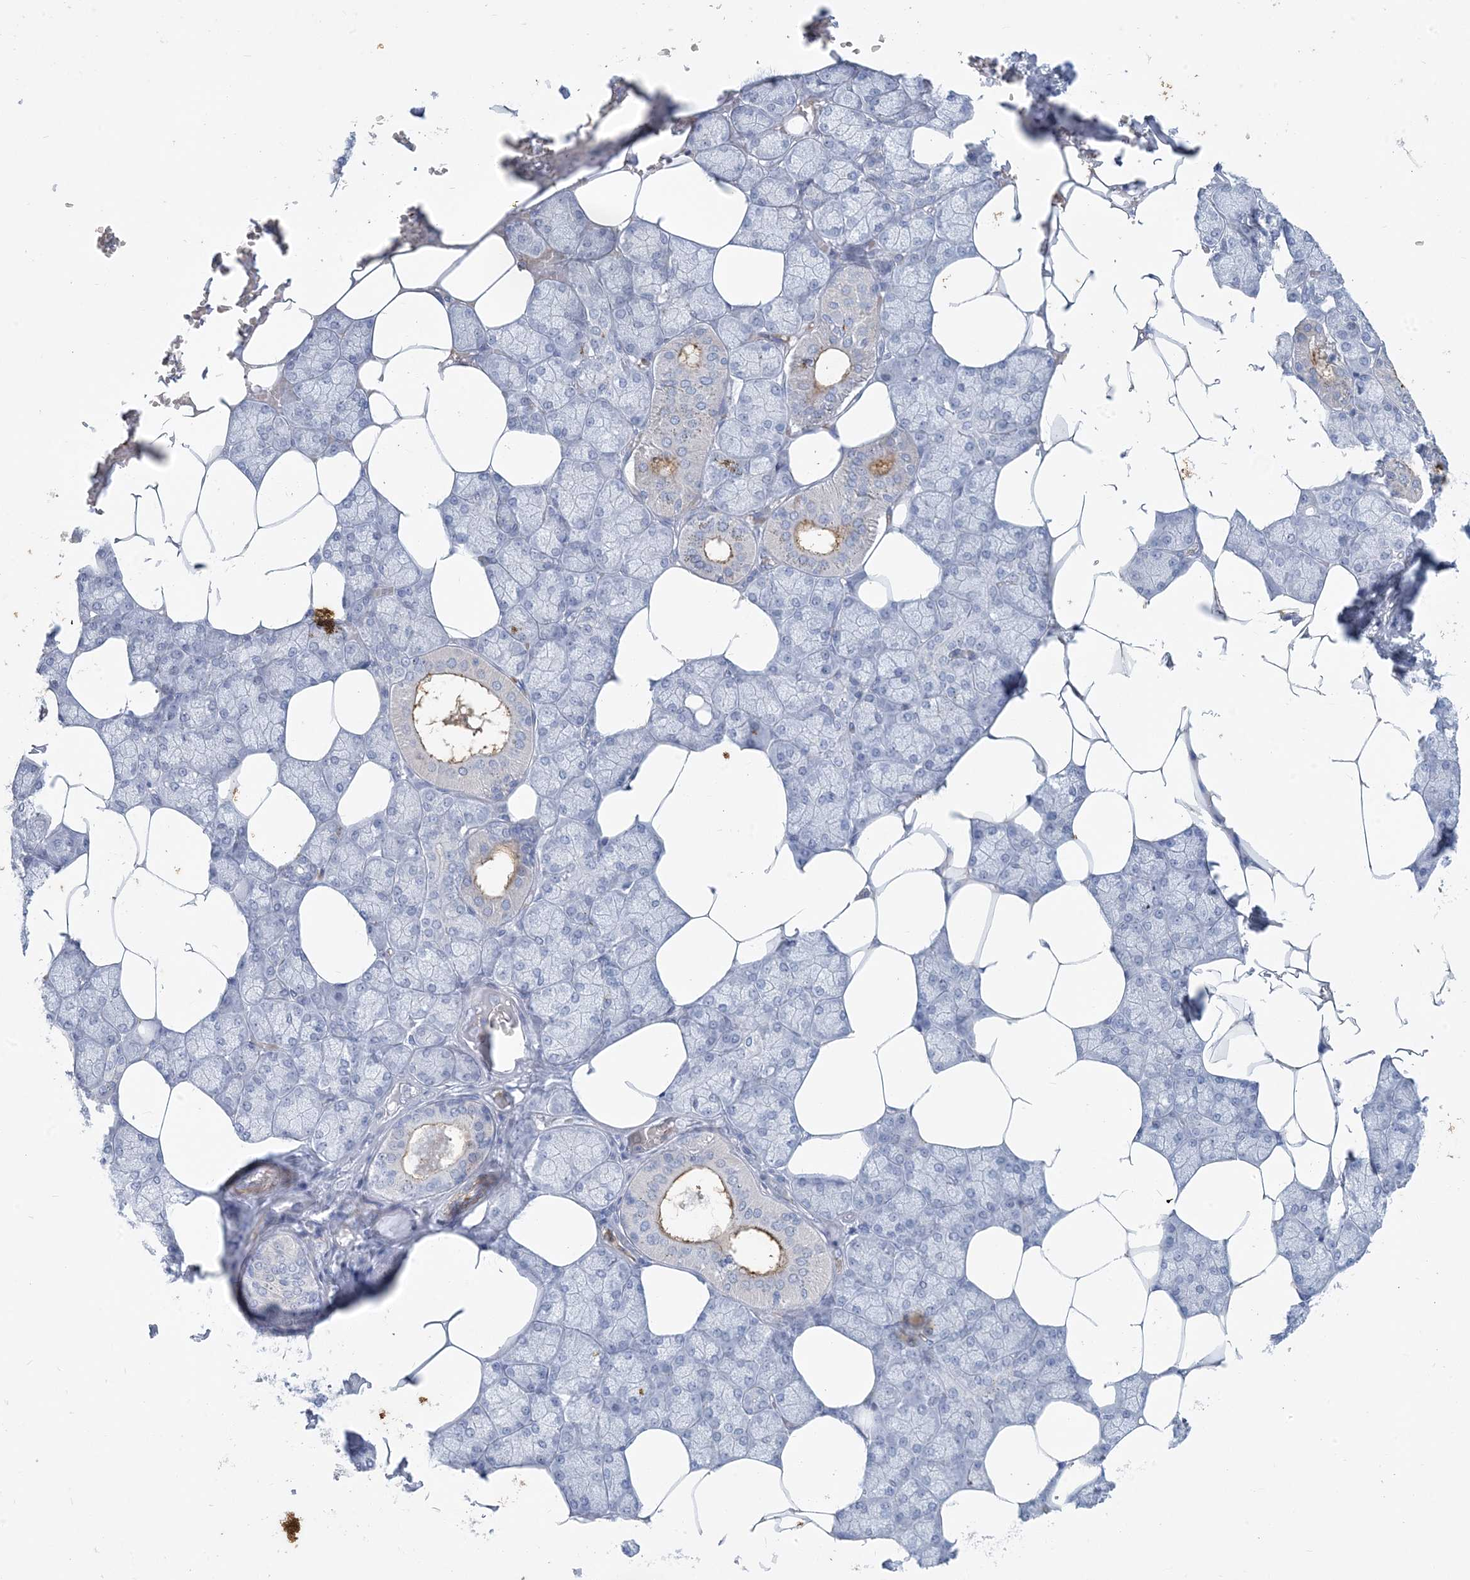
{"staining": {"intensity": "moderate", "quantity": "<25%", "location": "cytoplasmic/membranous"}, "tissue": "salivary gland", "cell_type": "Glandular cells", "image_type": "normal", "snomed": [{"axis": "morphology", "description": "Normal tissue, NOS"}, {"axis": "topography", "description": "Salivary gland"}], "caption": "Immunohistochemistry image of benign human salivary gland stained for a protein (brown), which exhibits low levels of moderate cytoplasmic/membranous expression in approximately <25% of glandular cells.", "gene": "MOXD1", "patient": {"sex": "male", "age": 62}}